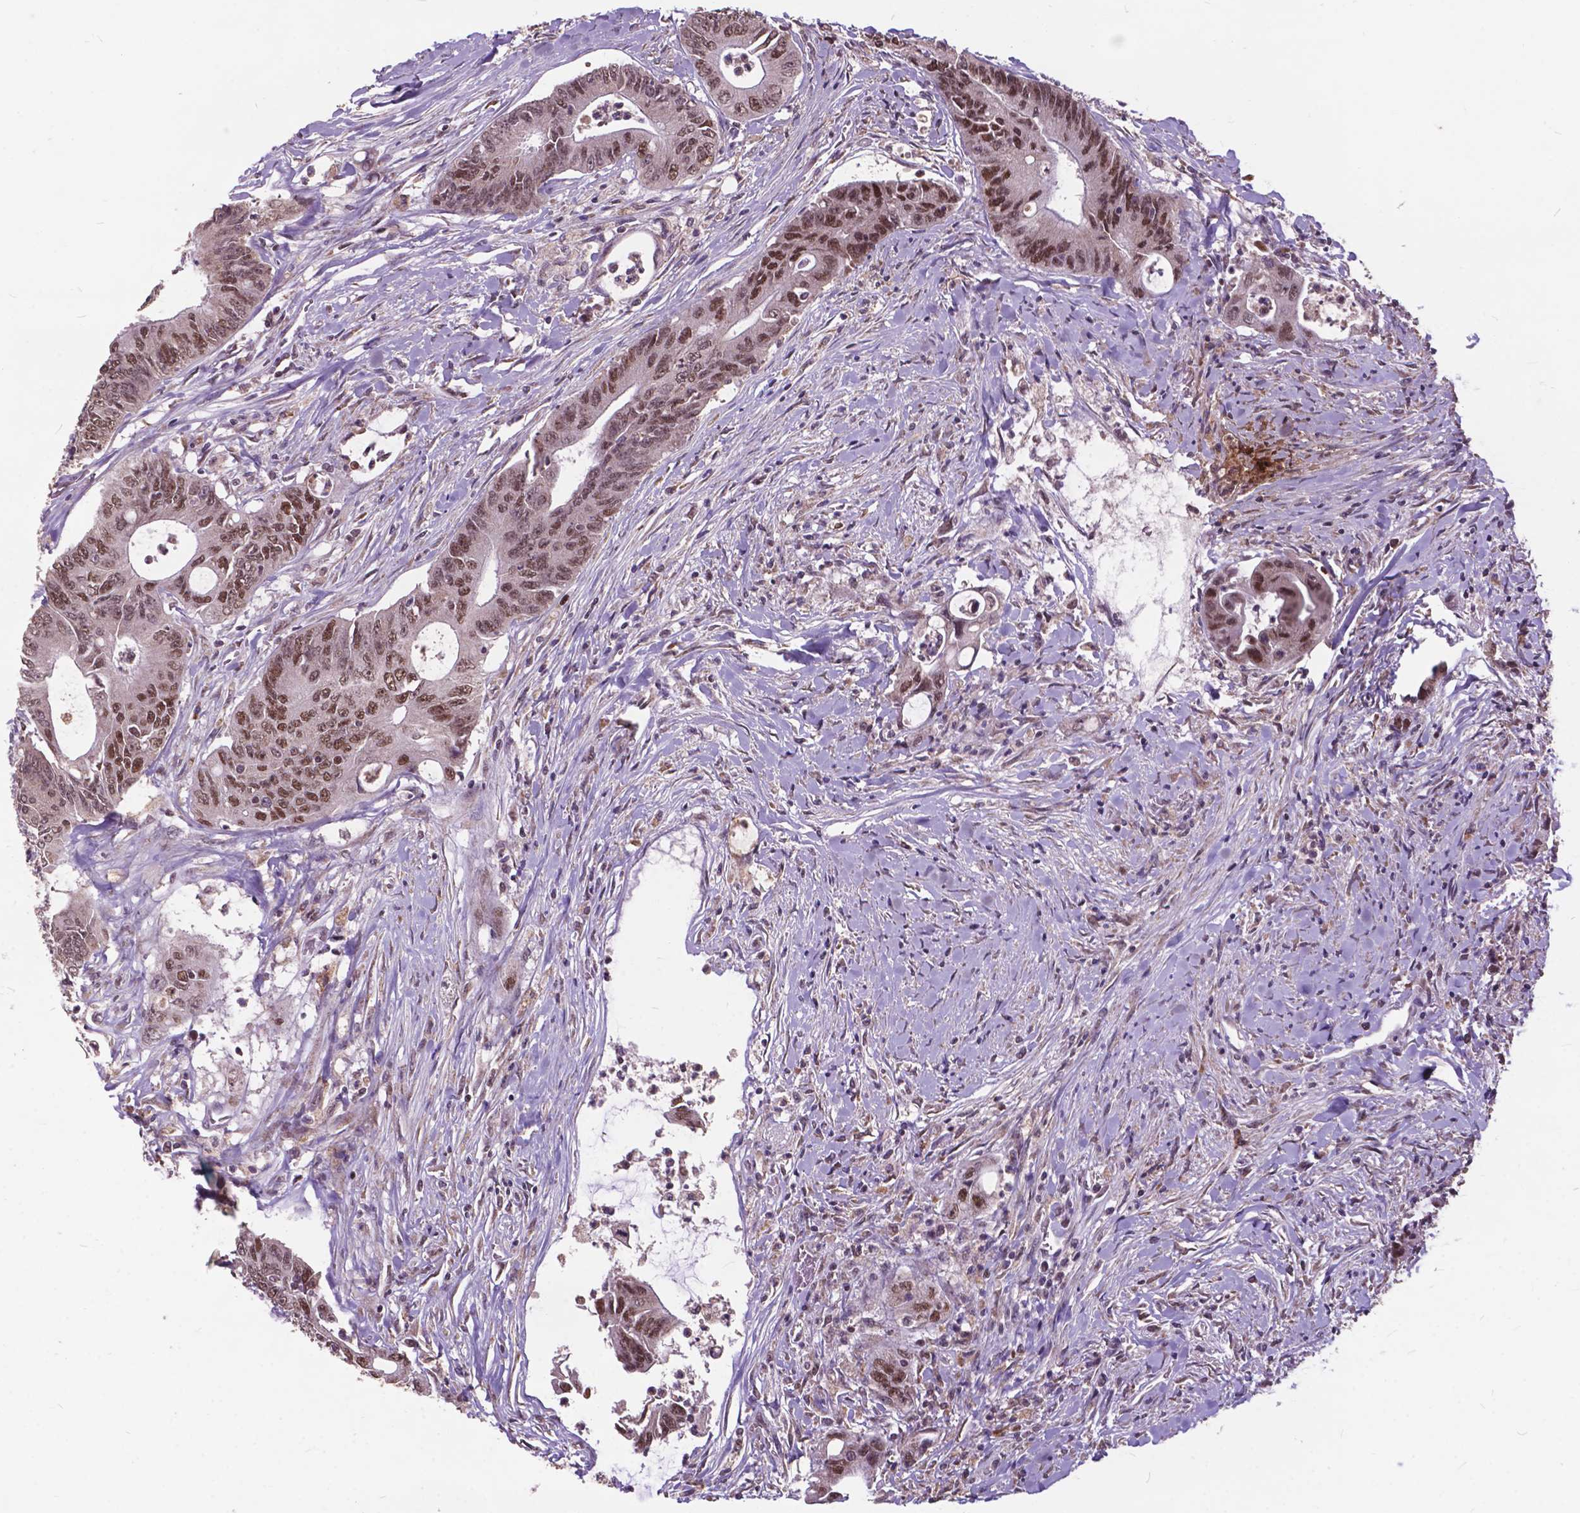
{"staining": {"intensity": "moderate", "quantity": ">75%", "location": "nuclear"}, "tissue": "colorectal cancer", "cell_type": "Tumor cells", "image_type": "cancer", "snomed": [{"axis": "morphology", "description": "Adenocarcinoma, NOS"}, {"axis": "topography", "description": "Rectum"}], "caption": "Immunohistochemical staining of human adenocarcinoma (colorectal) exhibits moderate nuclear protein expression in approximately >75% of tumor cells. (Brightfield microscopy of DAB IHC at high magnification).", "gene": "MSH2", "patient": {"sex": "male", "age": 59}}